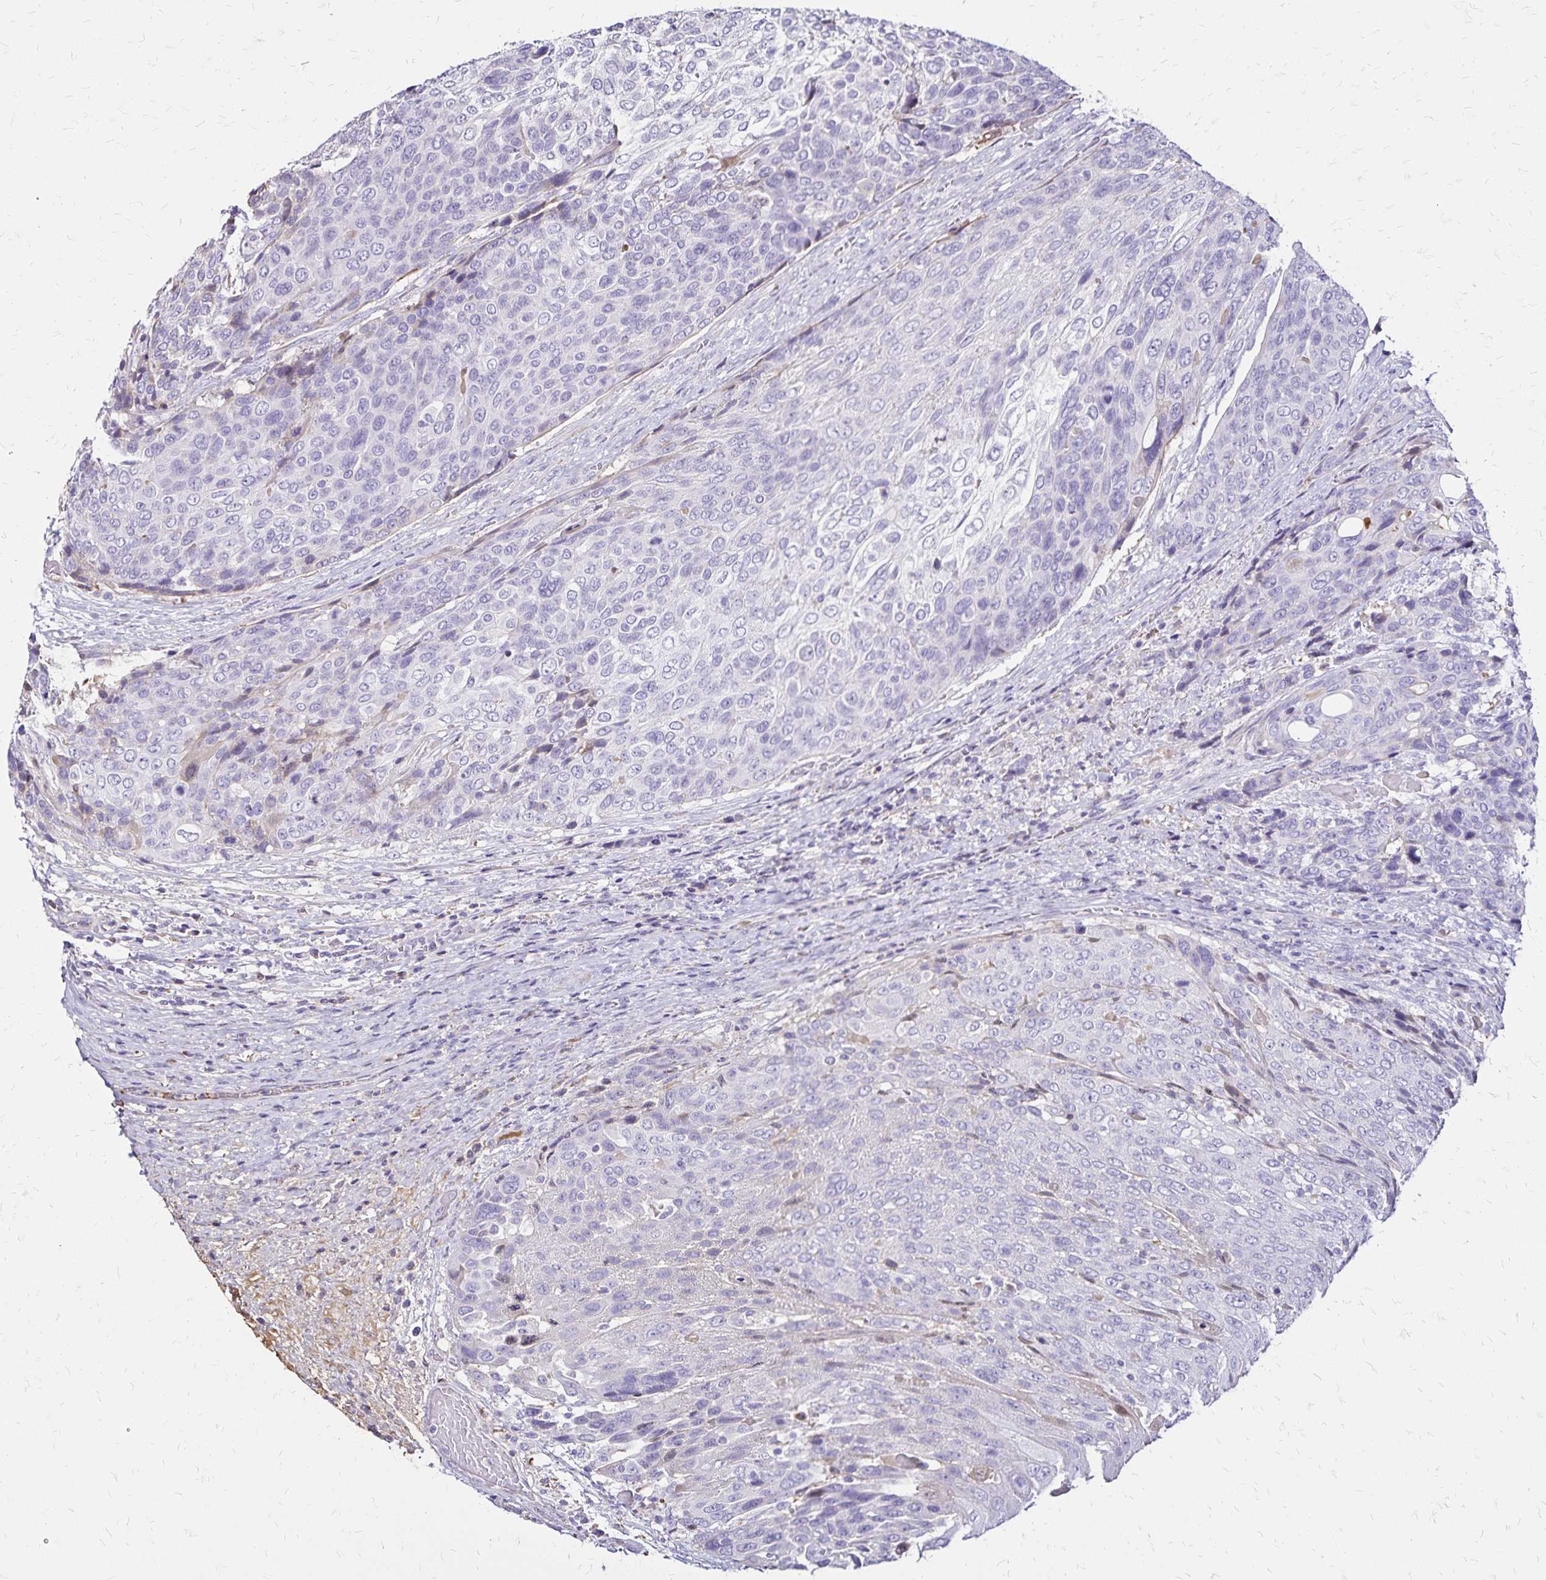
{"staining": {"intensity": "negative", "quantity": "none", "location": "none"}, "tissue": "urothelial cancer", "cell_type": "Tumor cells", "image_type": "cancer", "snomed": [{"axis": "morphology", "description": "Urothelial carcinoma, High grade"}, {"axis": "topography", "description": "Urinary bladder"}], "caption": "This photomicrograph is of urothelial cancer stained with immunohistochemistry to label a protein in brown with the nuclei are counter-stained blue. There is no positivity in tumor cells.", "gene": "KISS1", "patient": {"sex": "female", "age": 70}}